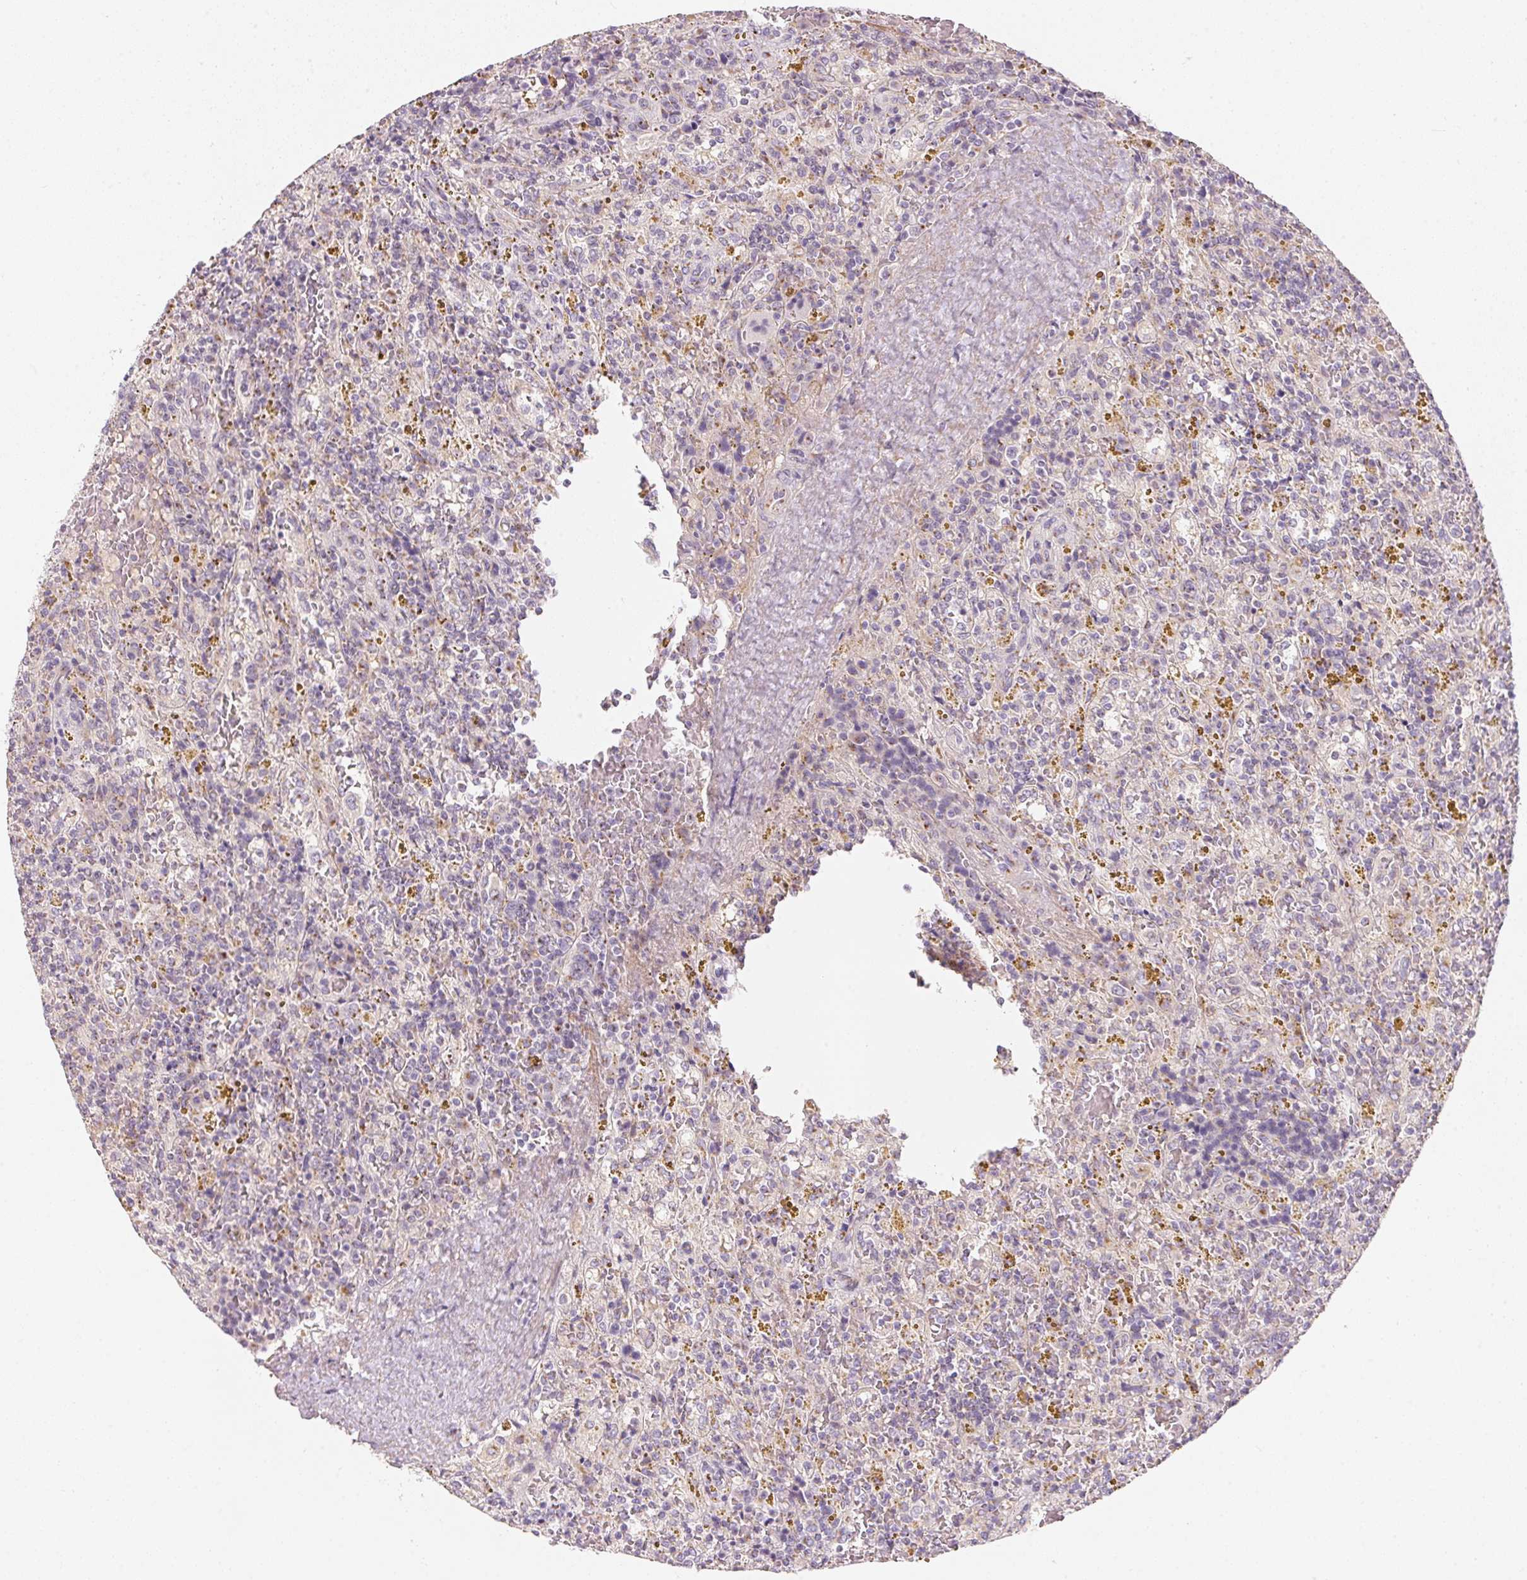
{"staining": {"intensity": "negative", "quantity": "none", "location": "none"}, "tissue": "lymphoma", "cell_type": "Tumor cells", "image_type": "cancer", "snomed": [{"axis": "morphology", "description": "Malignant lymphoma, non-Hodgkin's type, Low grade"}, {"axis": "topography", "description": "Spleen"}], "caption": "An image of low-grade malignant lymphoma, non-Hodgkin's type stained for a protein reveals no brown staining in tumor cells.", "gene": "DRAM2", "patient": {"sex": "female", "age": 65}}